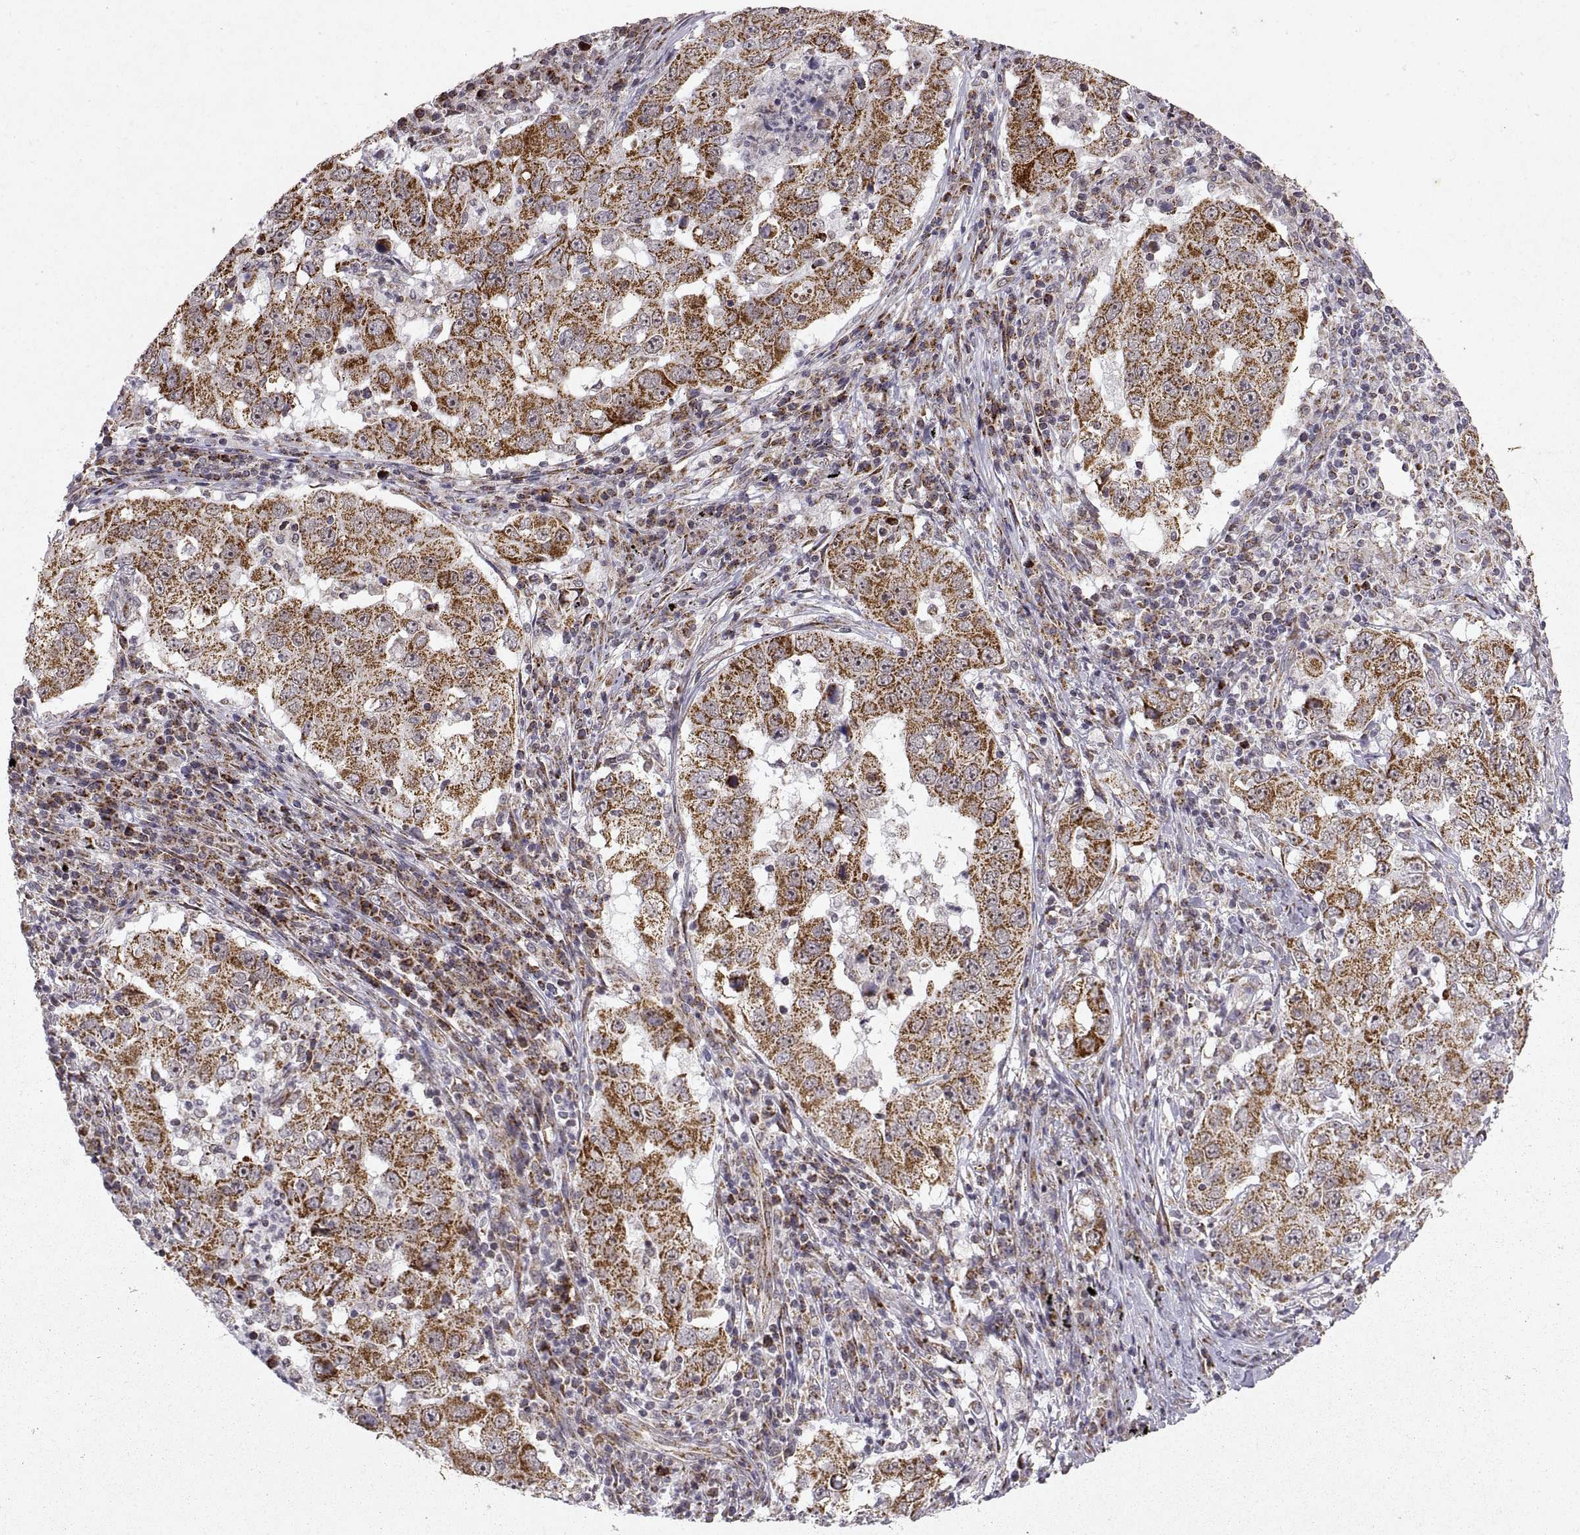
{"staining": {"intensity": "strong", "quantity": ">75%", "location": "cytoplasmic/membranous"}, "tissue": "lung cancer", "cell_type": "Tumor cells", "image_type": "cancer", "snomed": [{"axis": "morphology", "description": "Adenocarcinoma, NOS"}, {"axis": "topography", "description": "Lung"}], "caption": "This histopathology image displays immunohistochemistry staining of lung cancer, with high strong cytoplasmic/membranous expression in approximately >75% of tumor cells.", "gene": "MANBAL", "patient": {"sex": "male", "age": 73}}